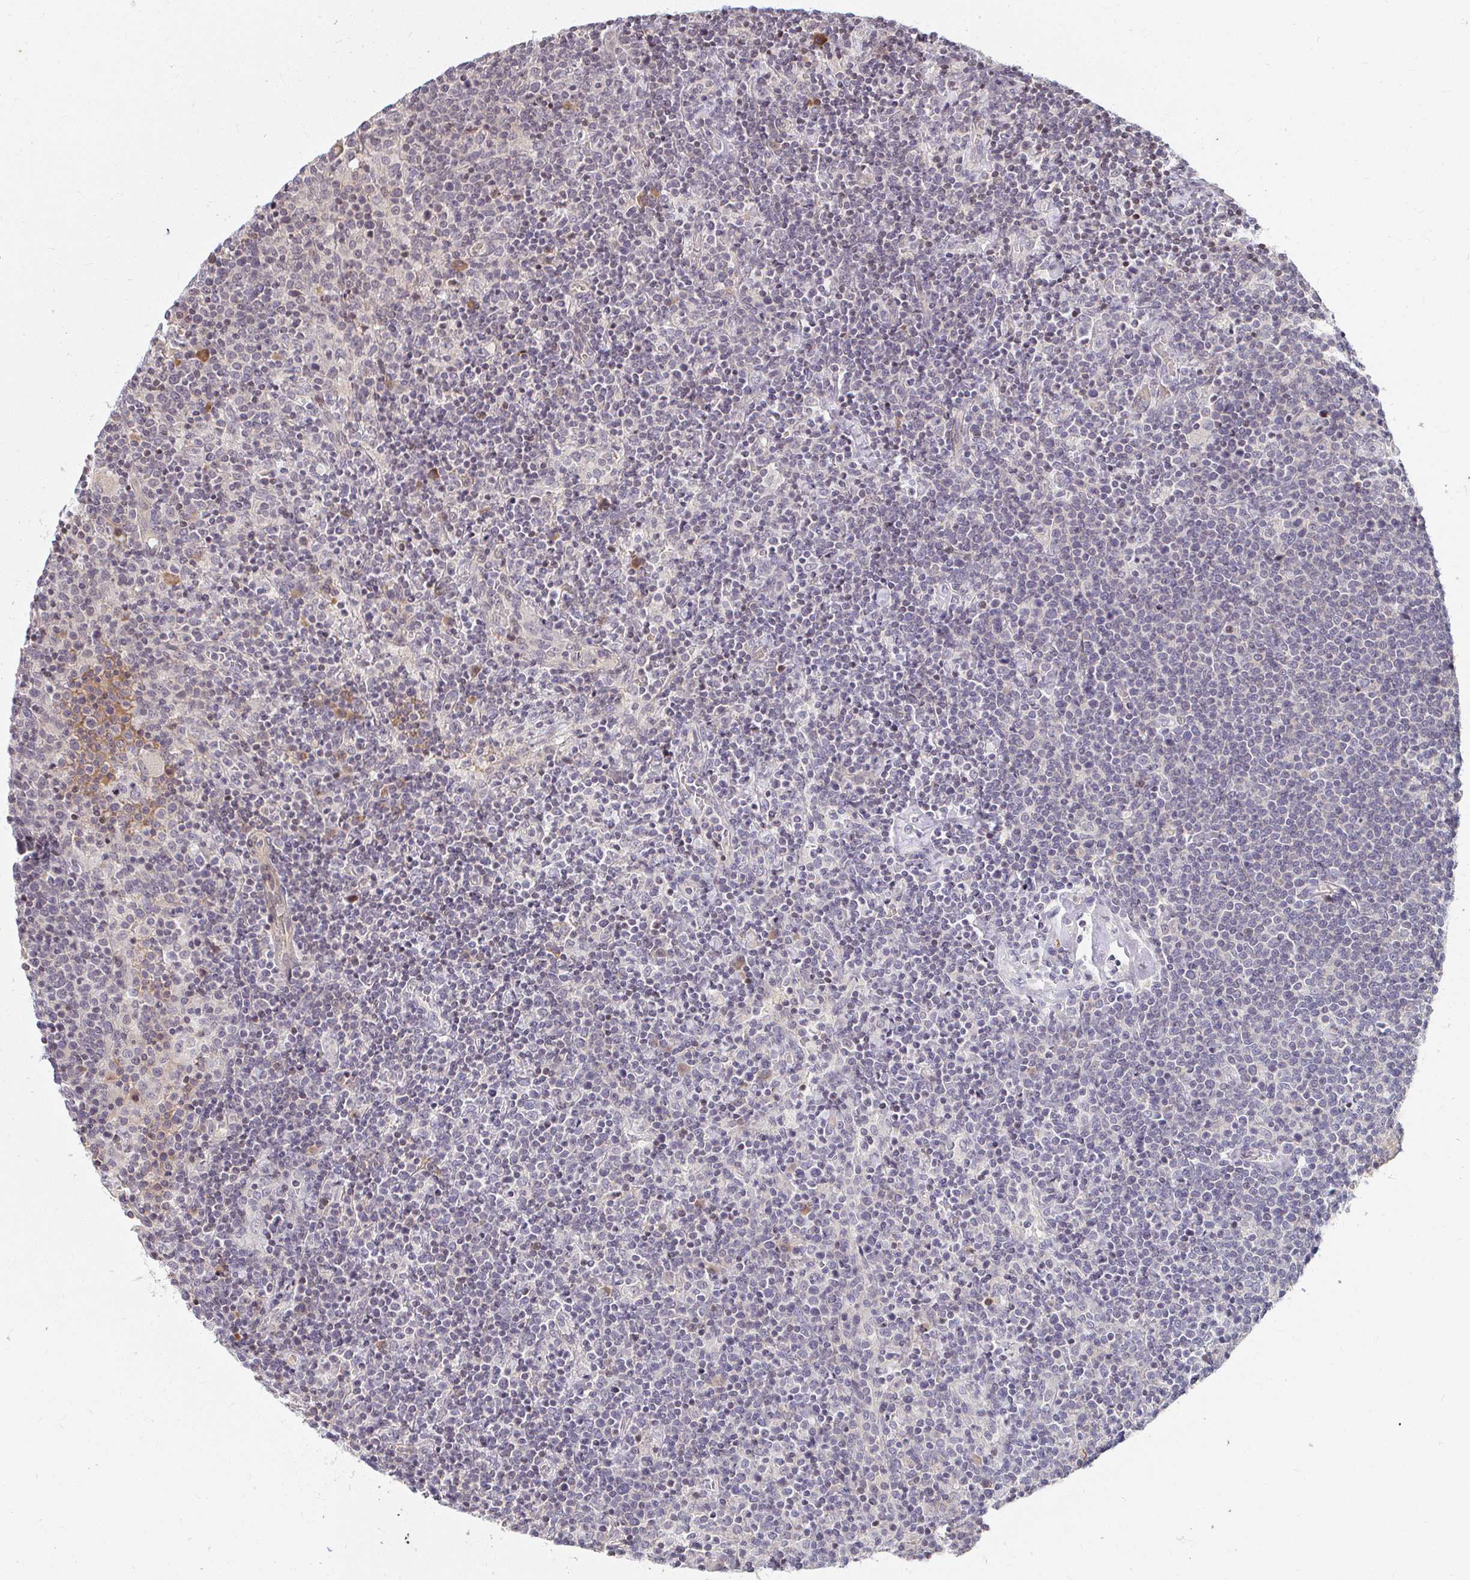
{"staining": {"intensity": "negative", "quantity": "none", "location": "none"}, "tissue": "lymphoma", "cell_type": "Tumor cells", "image_type": "cancer", "snomed": [{"axis": "morphology", "description": "Malignant lymphoma, non-Hodgkin's type, High grade"}, {"axis": "topography", "description": "Lymph node"}], "caption": "This is an IHC image of human lymphoma. There is no staining in tumor cells.", "gene": "ANK3", "patient": {"sex": "male", "age": 61}}